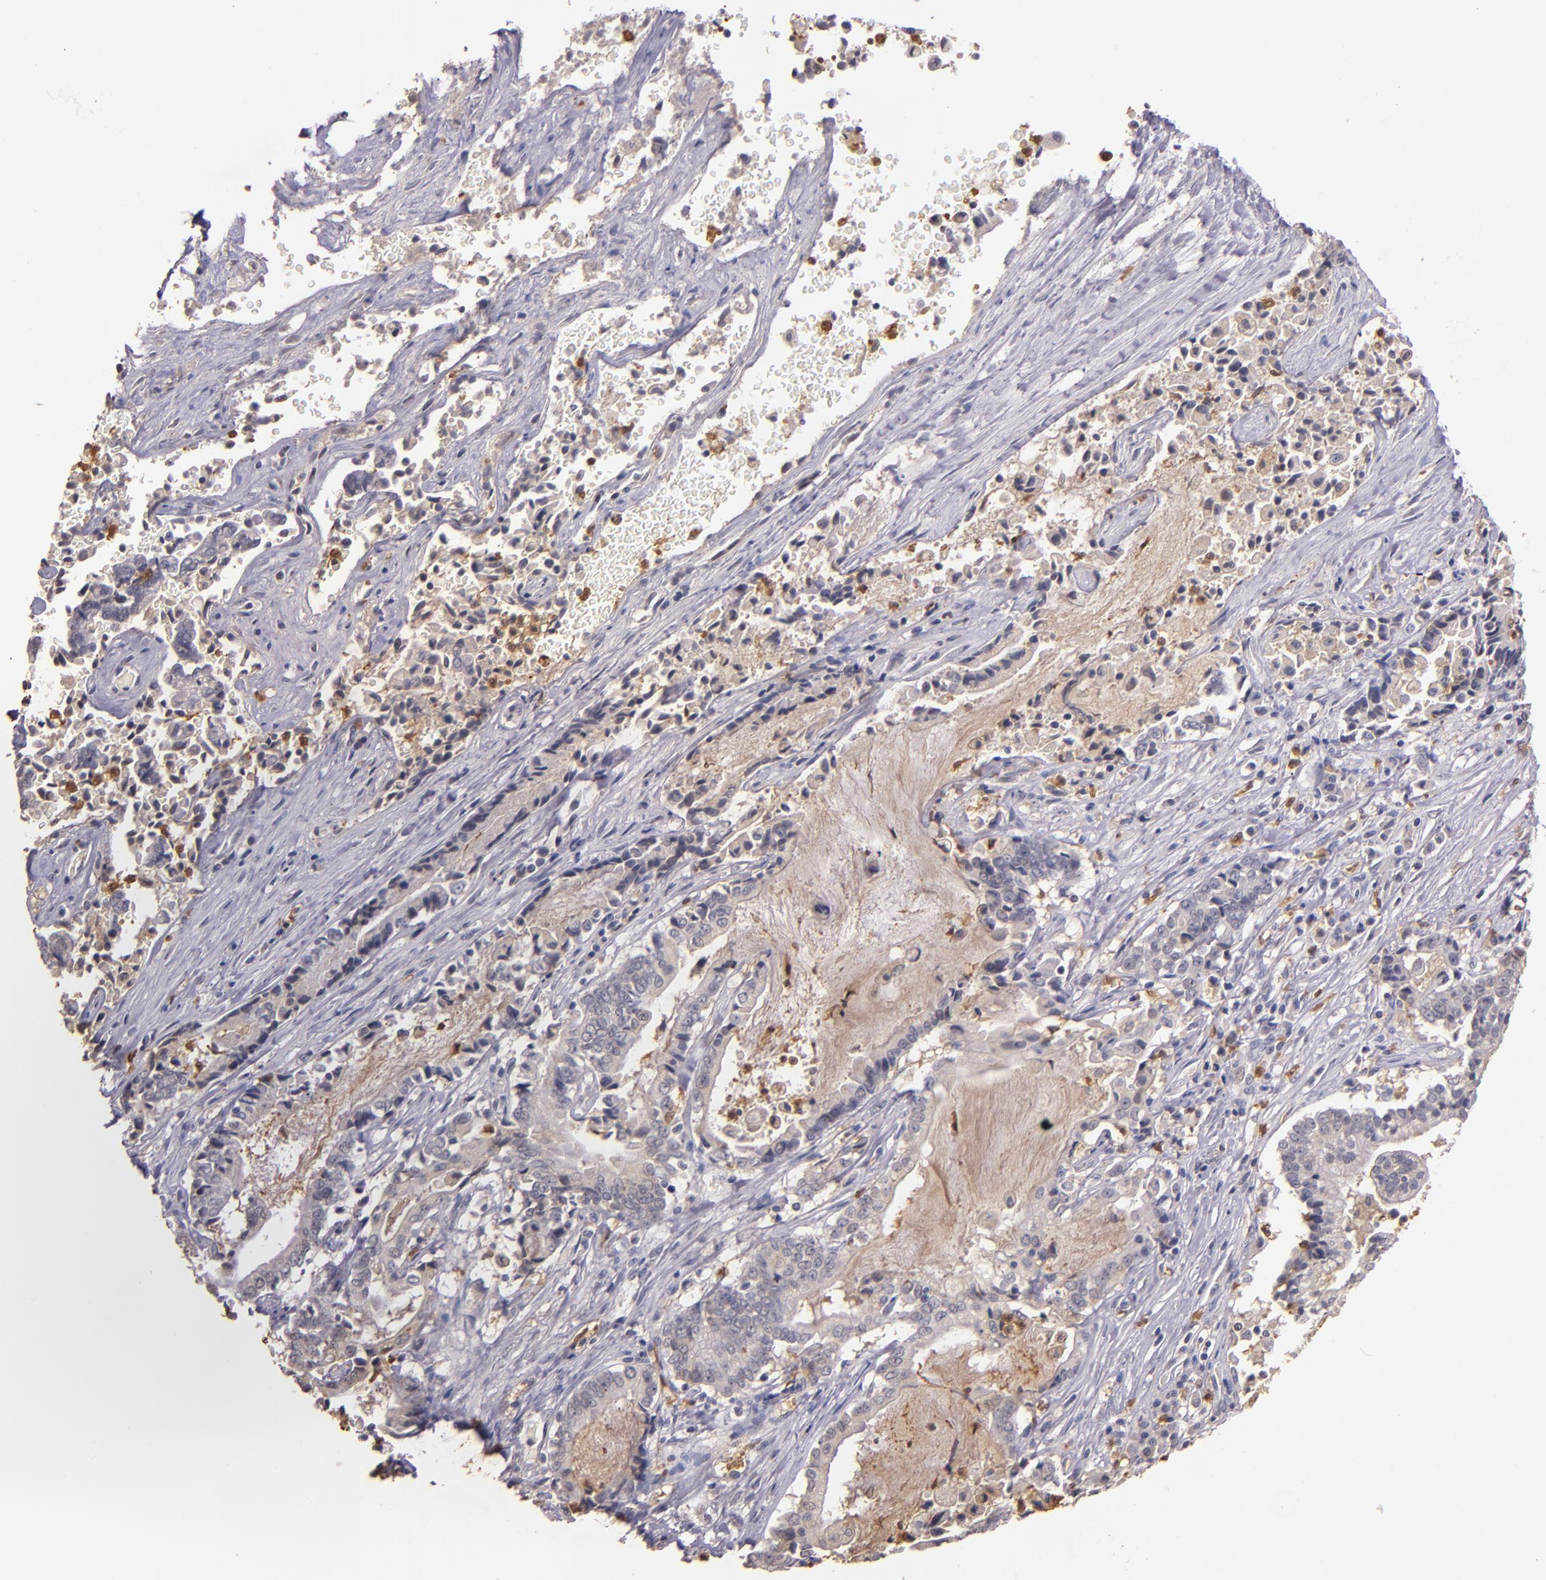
{"staining": {"intensity": "weak", "quantity": ">75%", "location": "cytoplasmic/membranous"}, "tissue": "liver cancer", "cell_type": "Tumor cells", "image_type": "cancer", "snomed": [{"axis": "morphology", "description": "Cholangiocarcinoma"}, {"axis": "topography", "description": "Liver"}], "caption": "Cholangiocarcinoma (liver) tissue displays weak cytoplasmic/membranous positivity in about >75% of tumor cells, visualized by immunohistochemistry.", "gene": "PTS", "patient": {"sex": "male", "age": 57}}